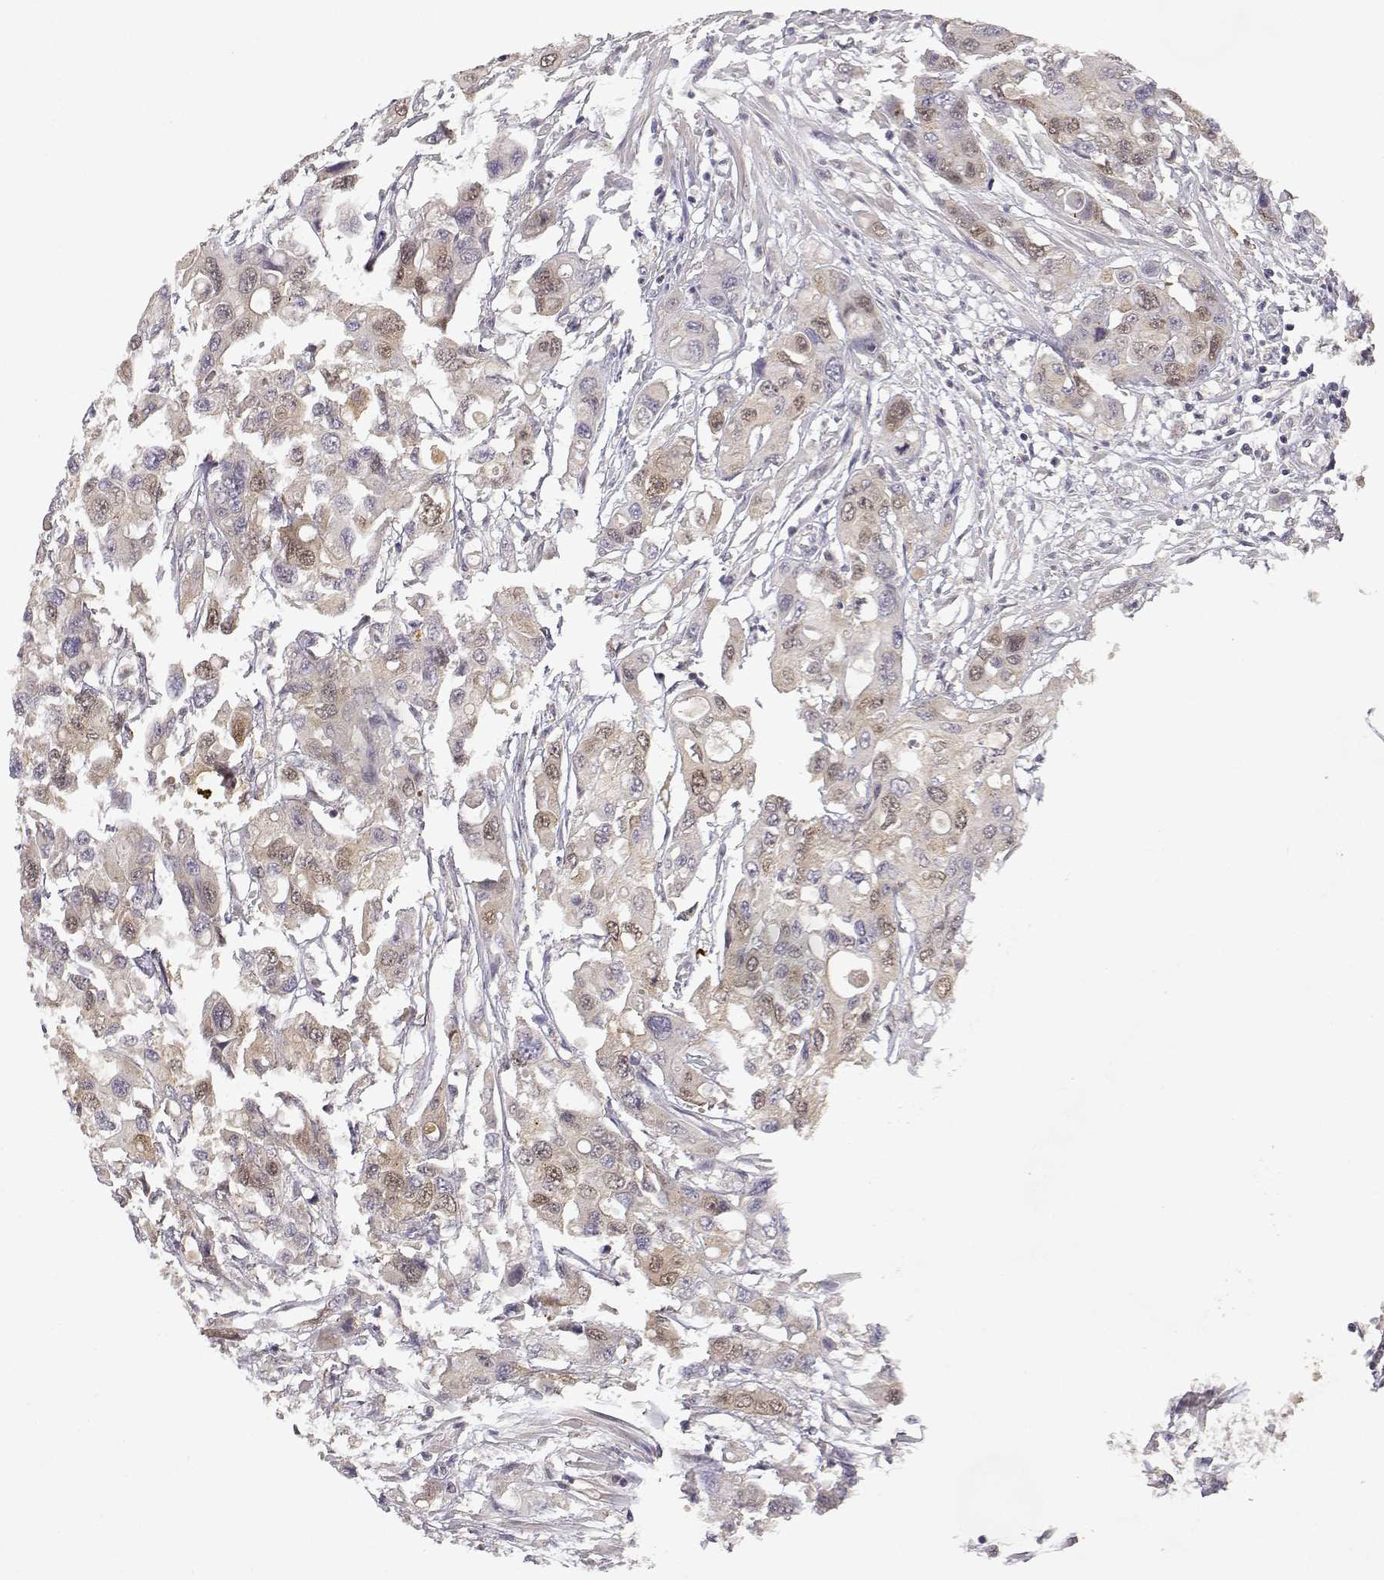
{"staining": {"intensity": "weak", "quantity": ">75%", "location": "cytoplasmic/membranous,nuclear"}, "tissue": "colorectal cancer", "cell_type": "Tumor cells", "image_type": "cancer", "snomed": [{"axis": "morphology", "description": "Adenocarcinoma, NOS"}, {"axis": "topography", "description": "Colon"}], "caption": "IHC staining of colorectal cancer, which shows low levels of weak cytoplasmic/membranous and nuclear positivity in about >75% of tumor cells indicating weak cytoplasmic/membranous and nuclear protein staining. The staining was performed using DAB (3,3'-diaminobenzidine) (brown) for protein detection and nuclei were counterstained in hematoxylin (blue).", "gene": "RAD51", "patient": {"sex": "male", "age": 77}}